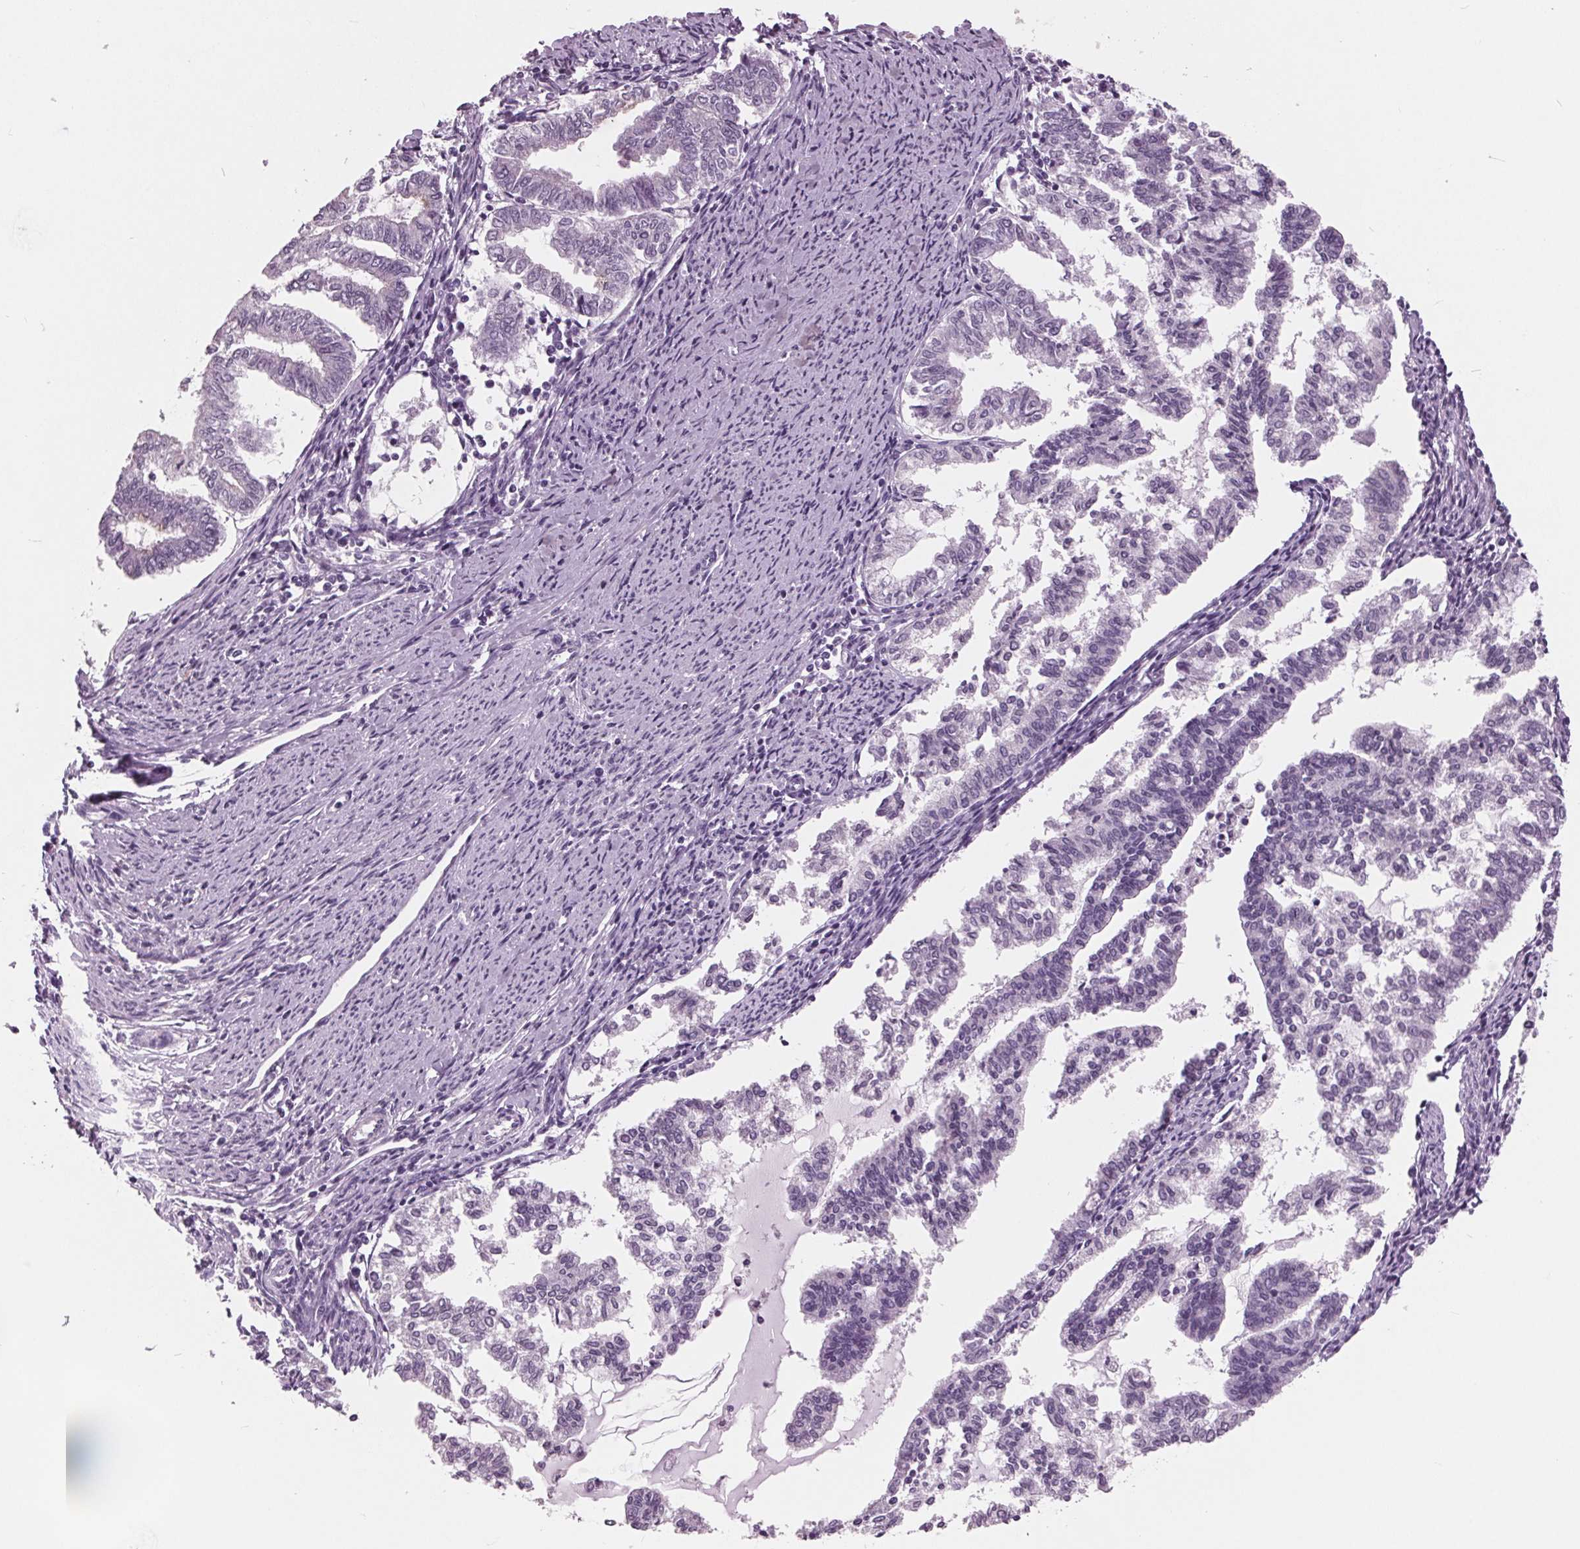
{"staining": {"intensity": "negative", "quantity": "none", "location": "none"}, "tissue": "endometrial cancer", "cell_type": "Tumor cells", "image_type": "cancer", "snomed": [{"axis": "morphology", "description": "Adenocarcinoma, NOS"}, {"axis": "topography", "description": "Endometrium"}], "caption": "Immunohistochemistry of endometrial cancer reveals no positivity in tumor cells.", "gene": "AMBP", "patient": {"sex": "female", "age": 79}}